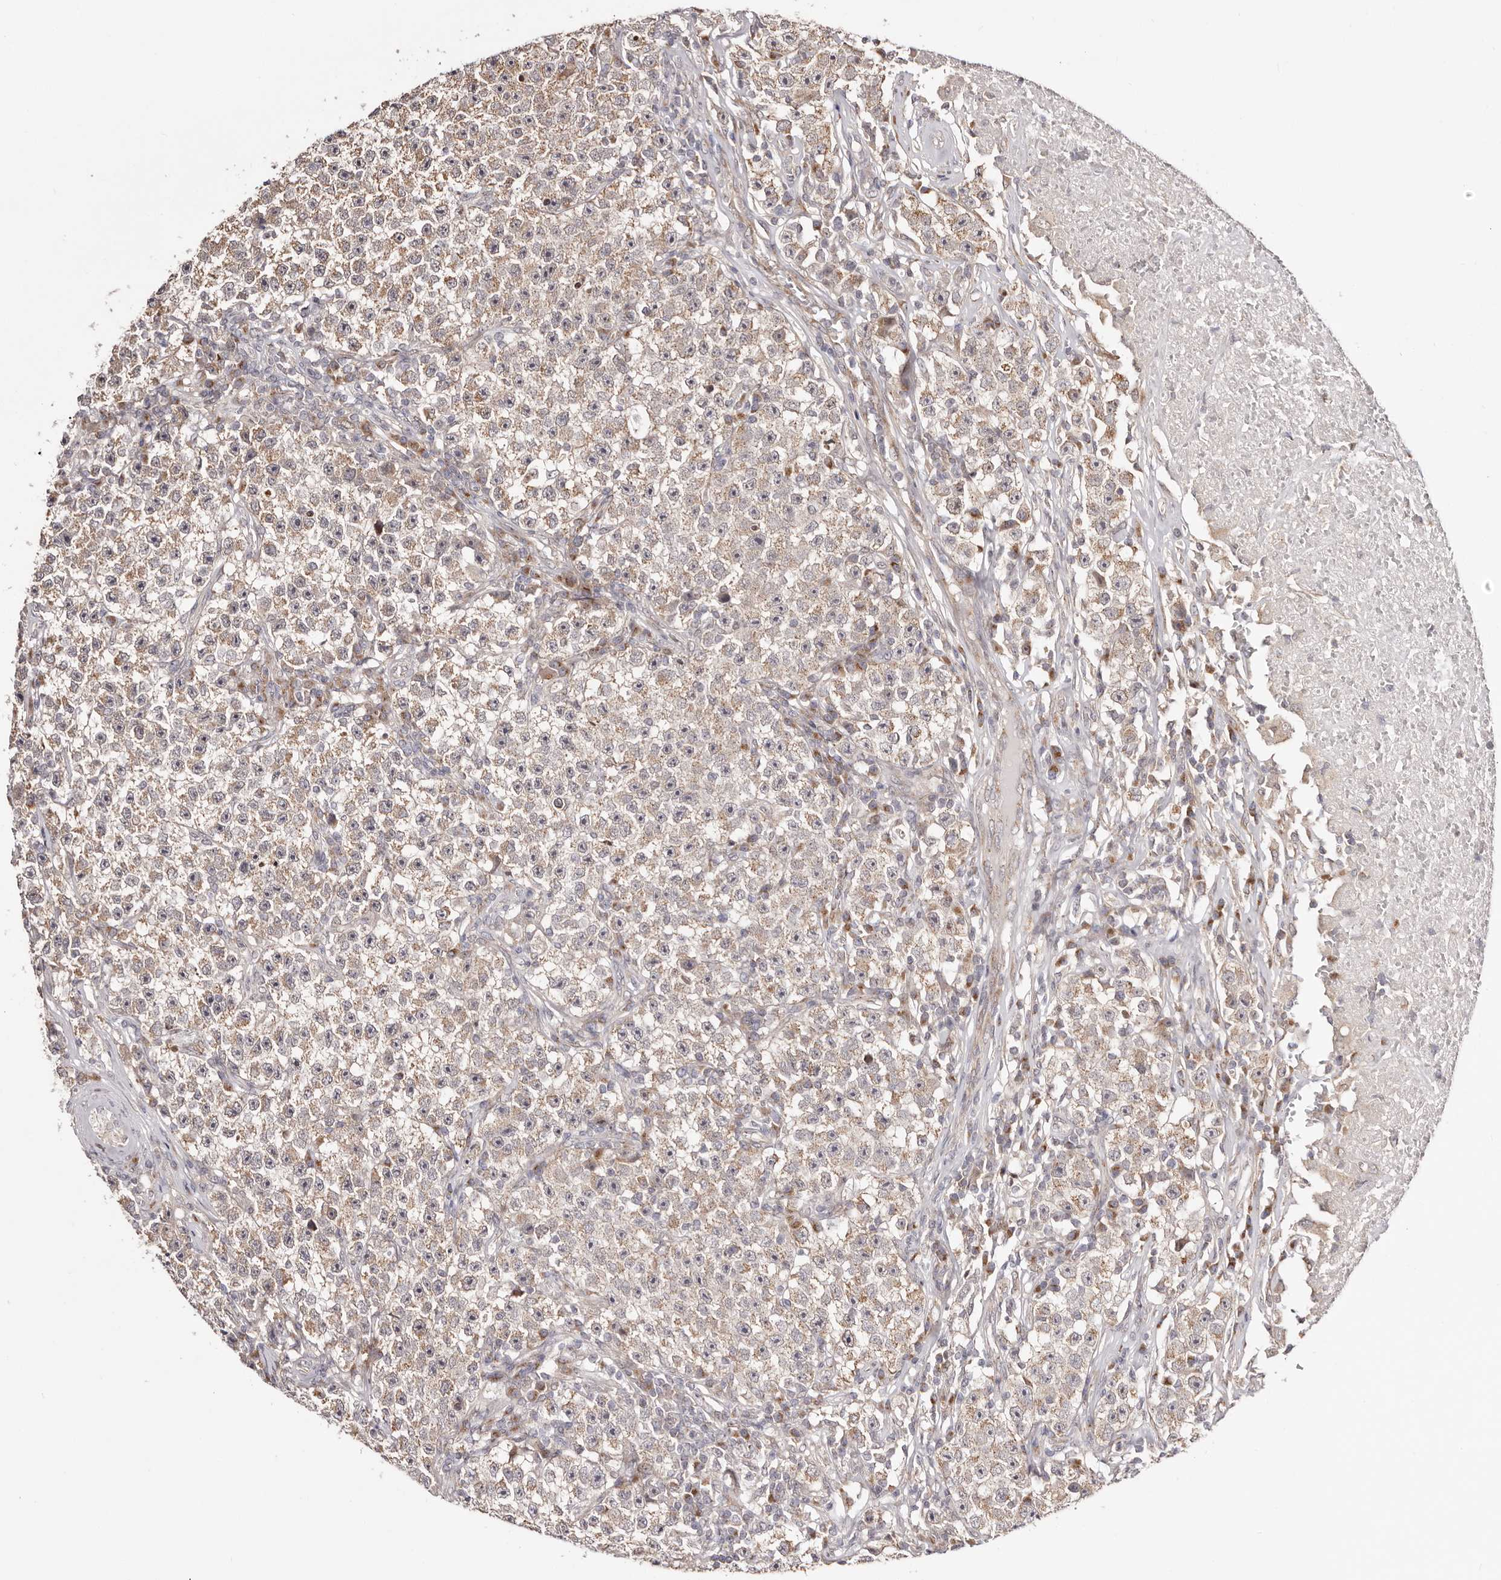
{"staining": {"intensity": "weak", "quantity": ">75%", "location": "cytoplasmic/membranous"}, "tissue": "testis cancer", "cell_type": "Tumor cells", "image_type": "cancer", "snomed": [{"axis": "morphology", "description": "Seminoma, NOS"}, {"axis": "topography", "description": "Testis"}], "caption": "Approximately >75% of tumor cells in testis cancer show weak cytoplasmic/membranous protein staining as visualized by brown immunohistochemical staining.", "gene": "EGR3", "patient": {"sex": "male", "age": 22}}